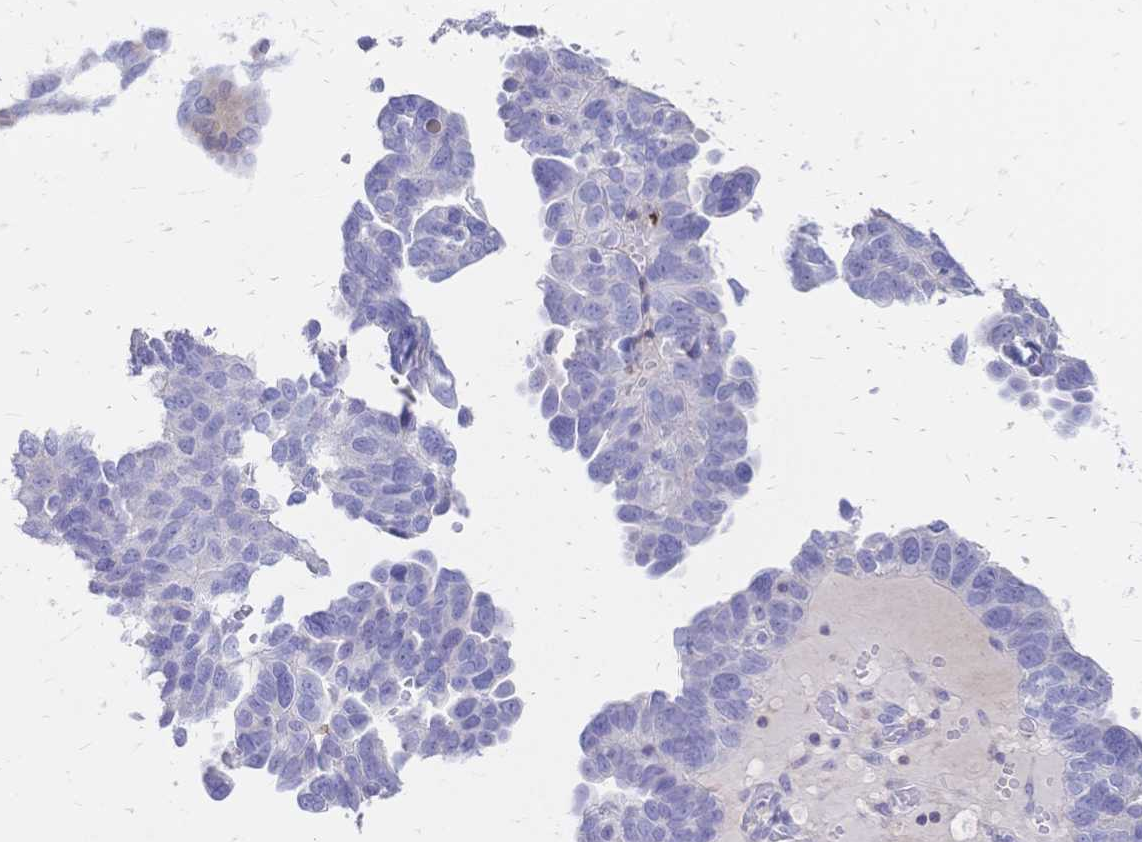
{"staining": {"intensity": "negative", "quantity": "none", "location": "none"}, "tissue": "ovarian cancer", "cell_type": "Tumor cells", "image_type": "cancer", "snomed": [{"axis": "morphology", "description": "Cystadenocarcinoma, serous, NOS"}, {"axis": "topography", "description": "Ovary"}], "caption": "A high-resolution photomicrograph shows immunohistochemistry (IHC) staining of serous cystadenocarcinoma (ovarian), which reveals no significant staining in tumor cells.", "gene": "IL2RA", "patient": {"sex": "female", "age": 64}}